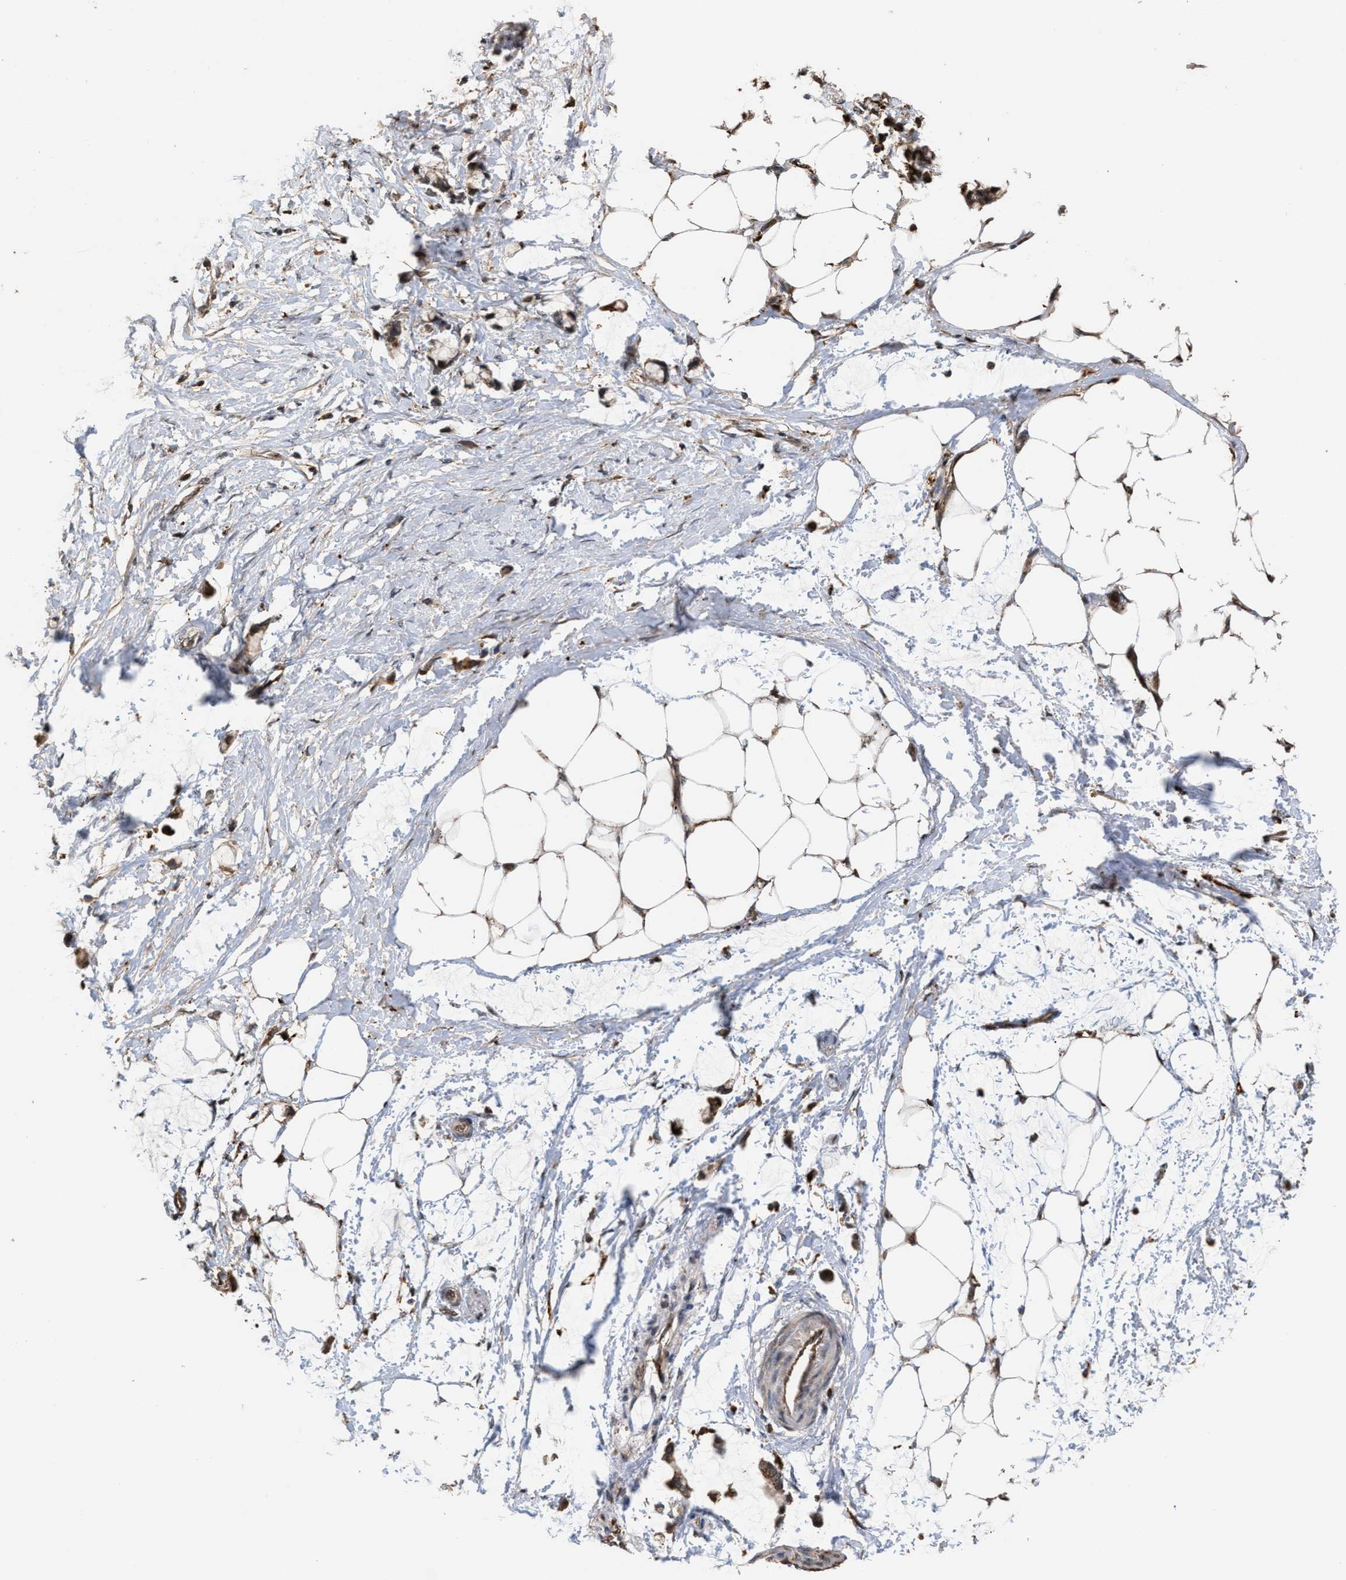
{"staining": {"intensity": "weak", "quantity": "<25%", "location": "cytoplasmic/membranous"}, "tissue": "smooth muscle", "cell_type": "Smooth muscle cells", "image_type": "normal", "snomed": [{"axis": "morphology", "description": "Normal tissue, NOS"}, {"axis": "morphology", "description": "Adenocarcinoma, NOS"}, {"axis": "topography", "description": "Smooth muscle"}, {"axis": "topography", "description": "Colon"}], "caption": "A high-resolution micrograph shows immunohistochemistry staining of unremarkable smooth muscle, which shows no significant expression in smooth muscle cells.", "gene": "ELMO3", "patient": {"sex": "male", "age": 14}}